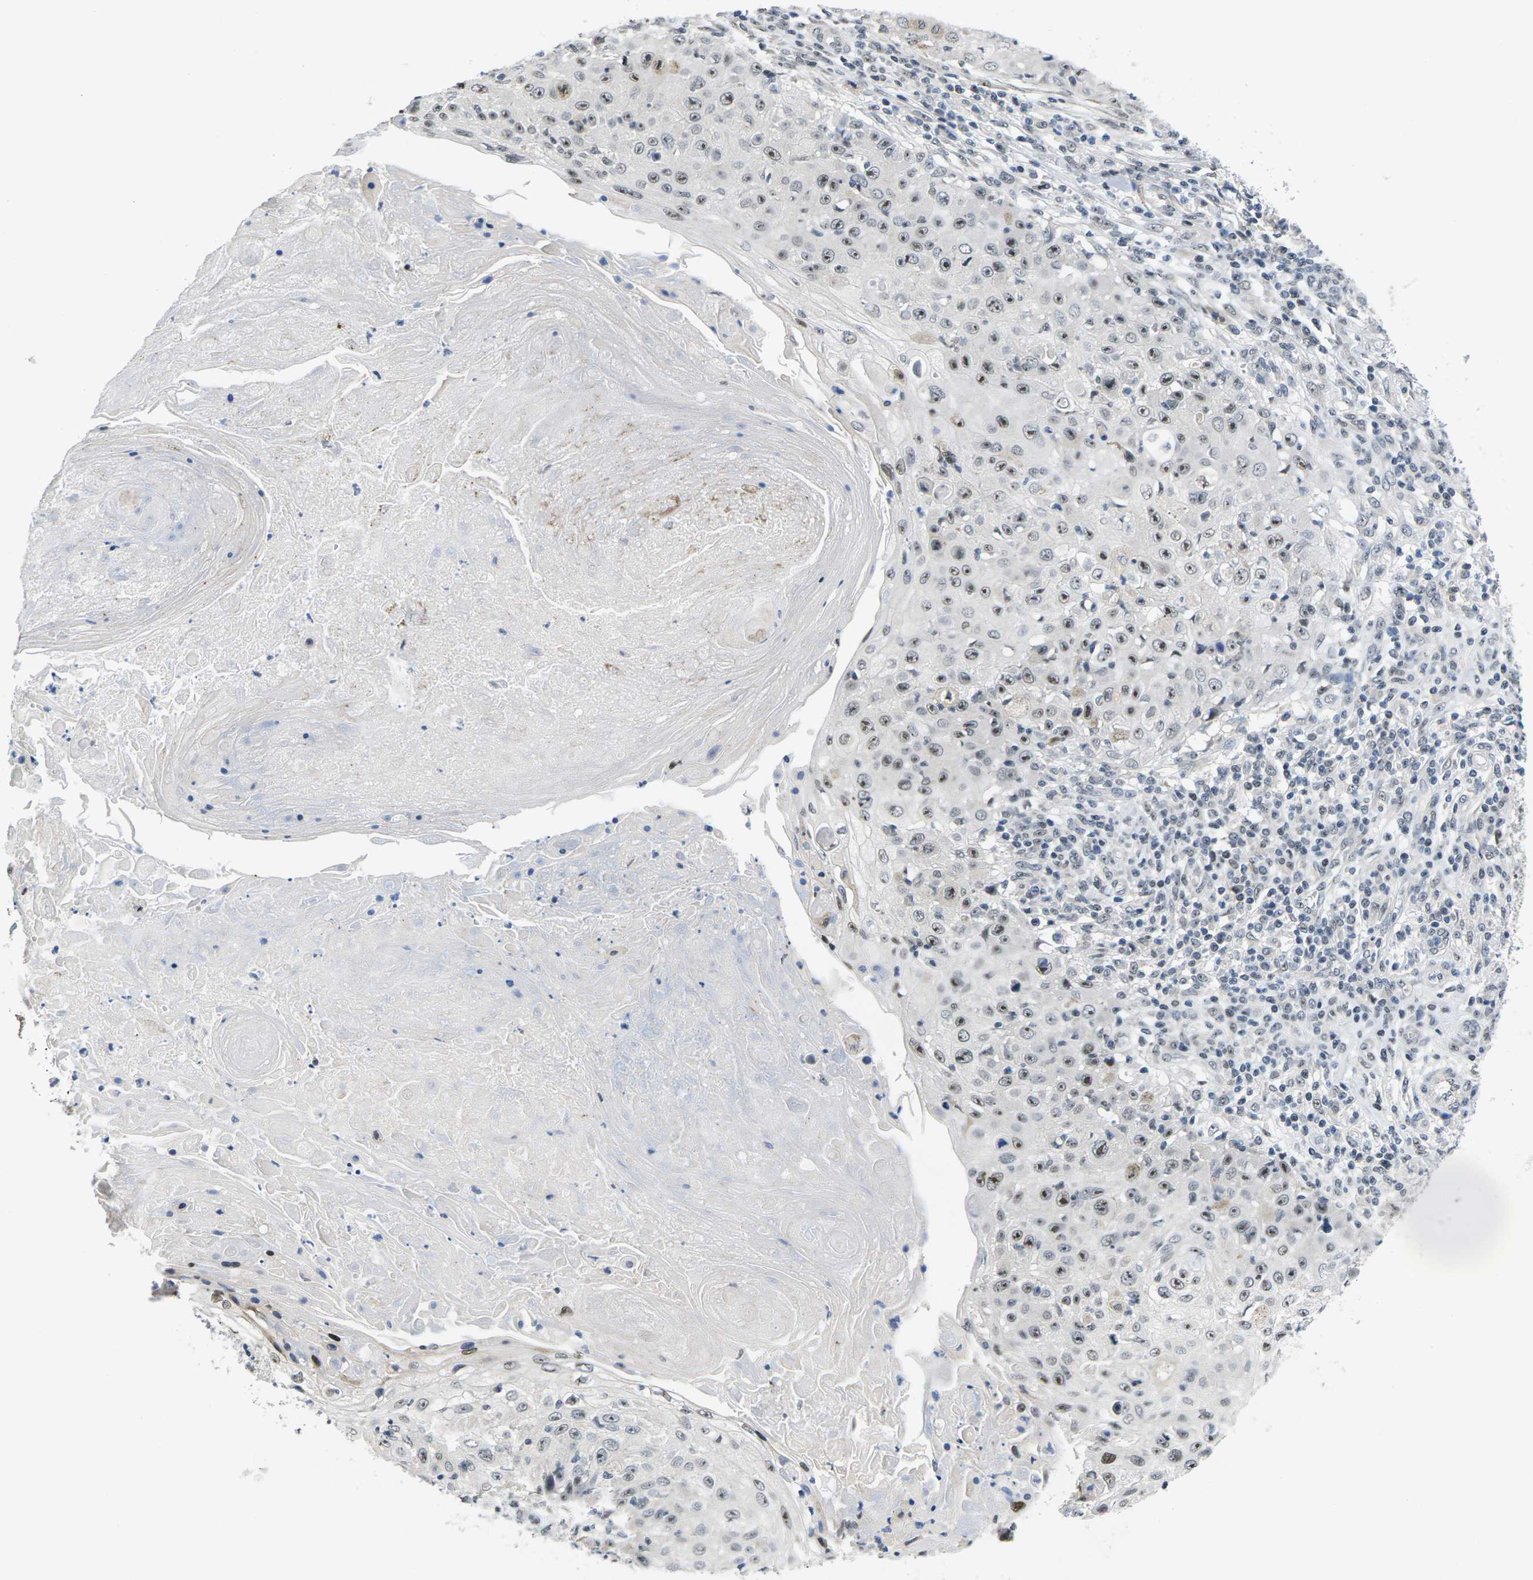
{"staining": {"intensity": "moderate", "quantity": "25%-75%", "location": "nuclear"}, "tissue": "skin cancer", "cell_type": "Tumor cells", "image_type": "cancer", "snomed": [{"axis": "morphology", "description": "Squamous cell carcinoma, NOS"}, {"axis": "topography", "description": "Skin"}], "caption": "Brown immunohistochemical staining in skin cancer exhibits moderate nuclear expression in about 25%-75% of tumor cells.", "gene": "NSRP1", "patient": {"sex": "male", "age": 86}}